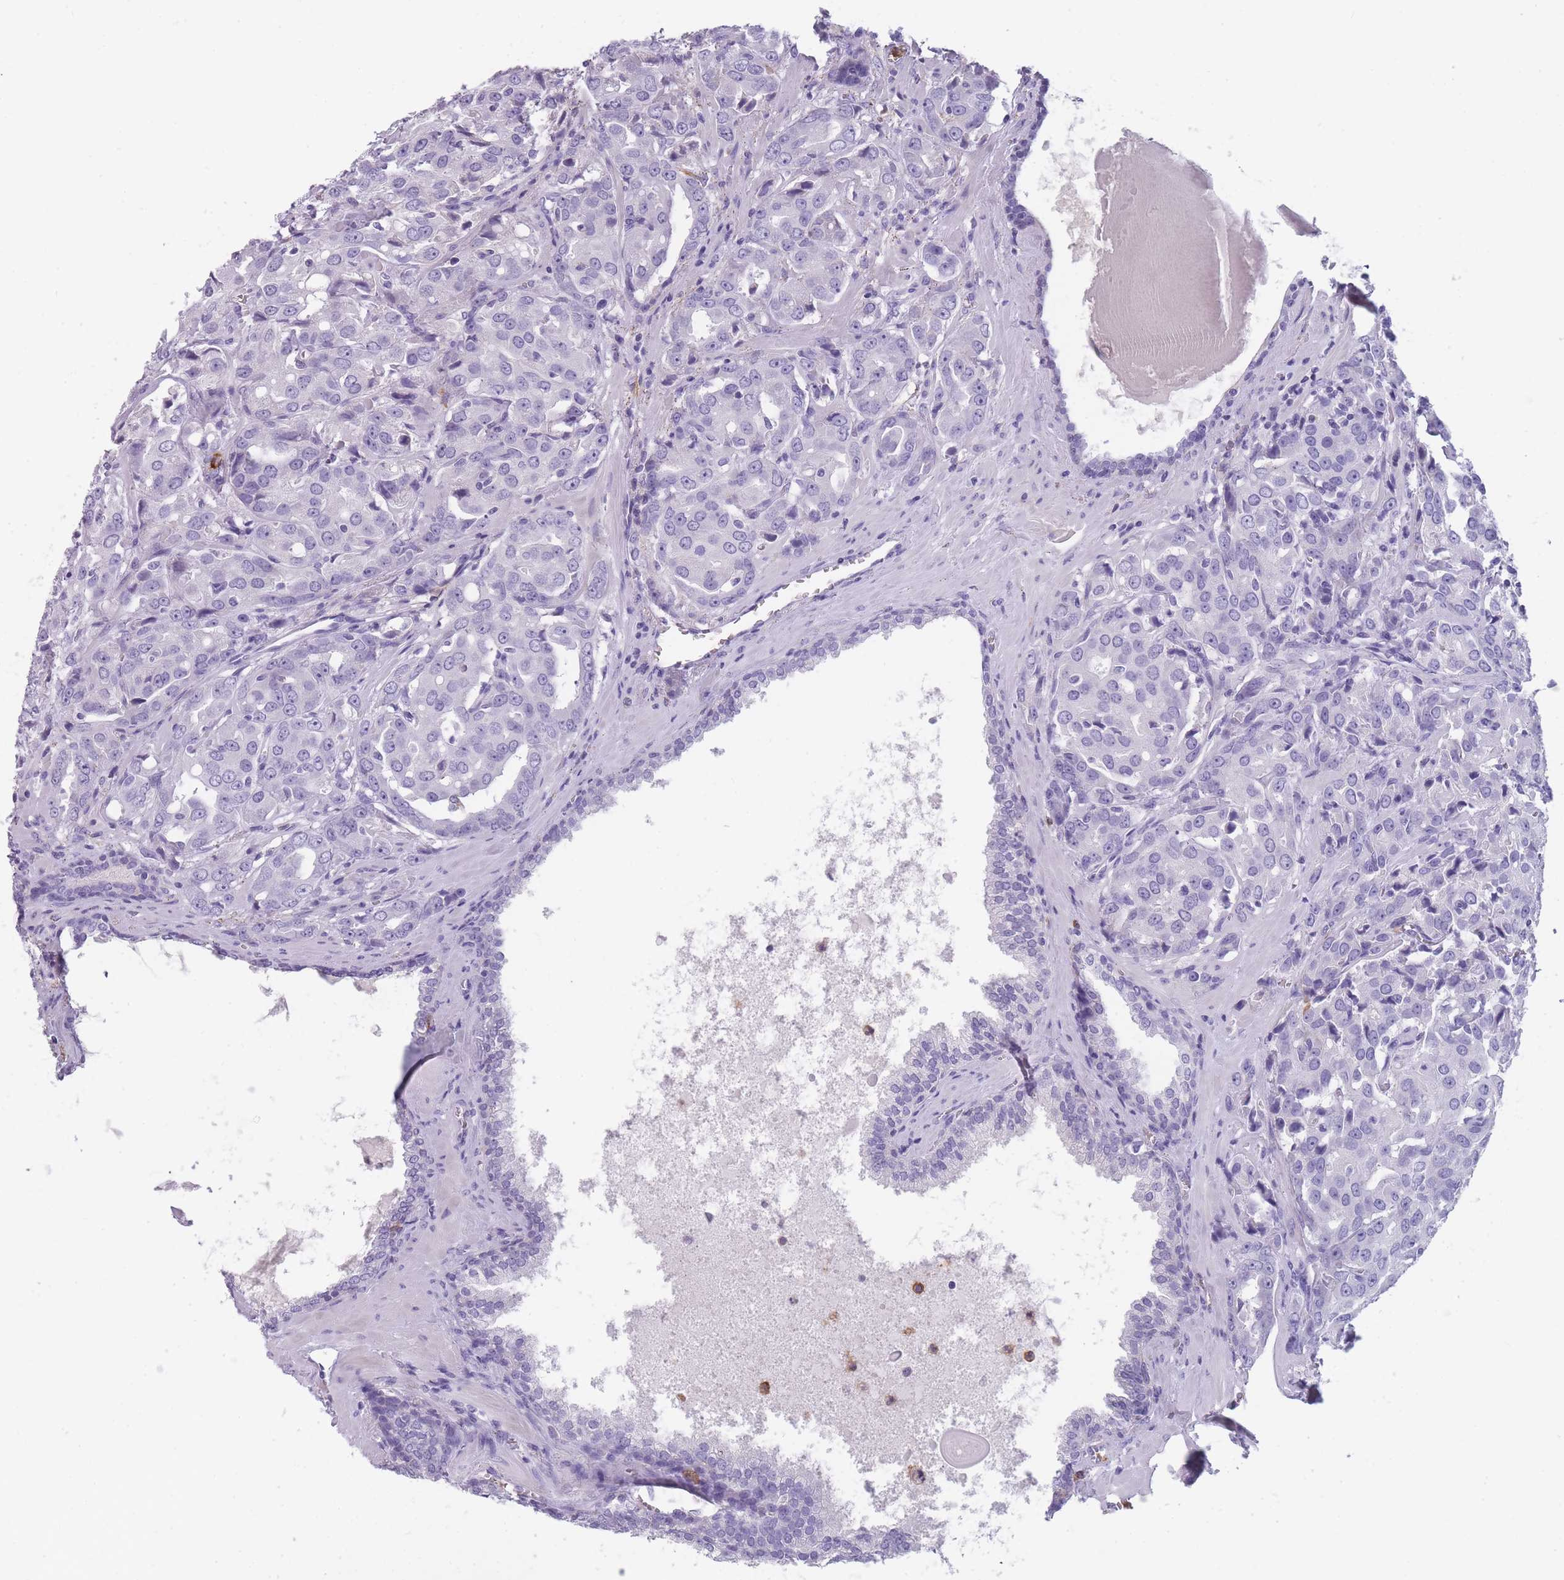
{"staining": {"intensity": "negative", "quantity": "none", "location": "none"}, "tissue": "prostate cancer", "cell_type": "Tumor cells", "image_type": "cancer", "snomed": [{"axis": "morphology", "description": "Adenocarcinoma, High grade"}, {"axis": "topography", "description": "Prostate"}], "caption": "This is a photomicrograph of immunohistochemistry (IHC) staining of prostate high-grade adenocarcinoma, which shows no positivity in tumor cells.", "gene": "CR1L", "patient": {"sex": "male", "age": 68}}